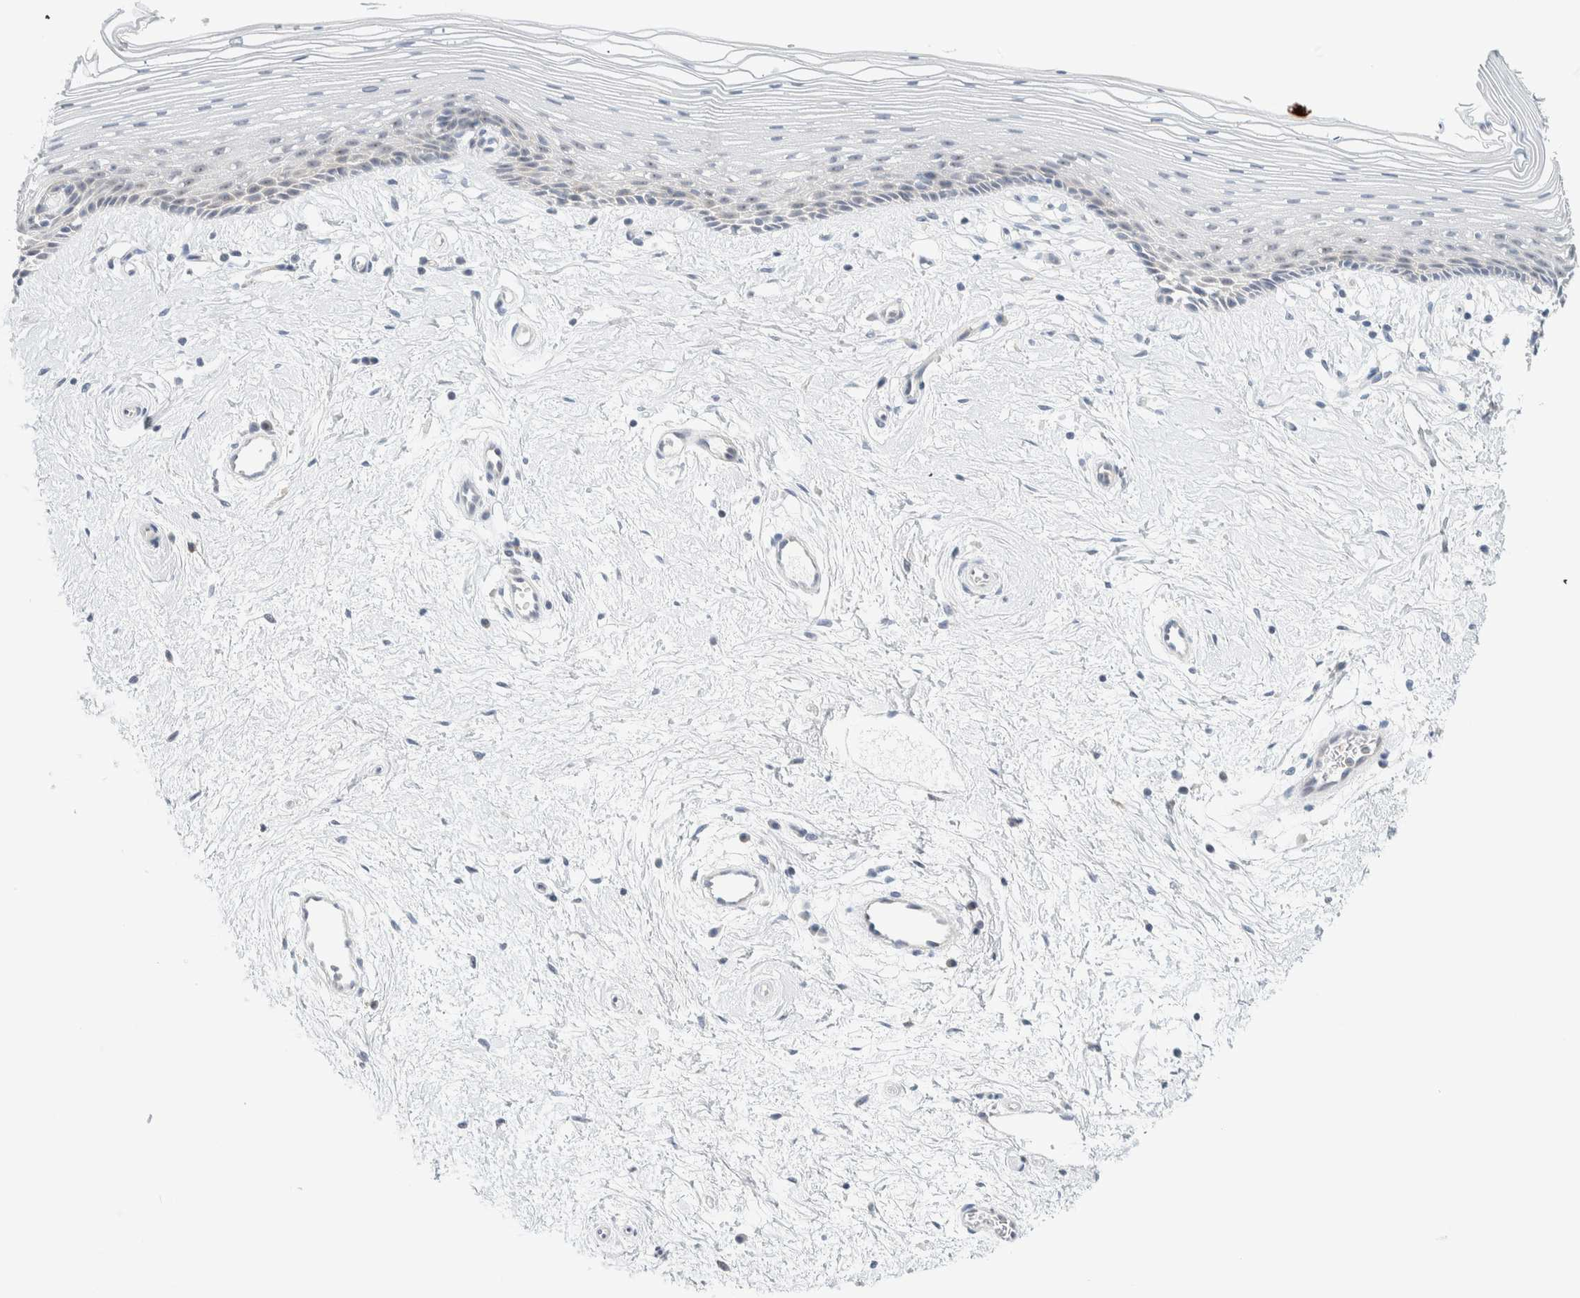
{"staining": {"intensity": "negative", "quantity": "none", "location": "none"}, "tissue": "vagina", "cell_type": "Squamous epithelial cells", "image_type": "normal", "snomed": [{"axis": "morphology", "description": "Normal tissue, NOS"}, {"axis": "topography", "description": "Vagina"}], "caption": "An IHC histopathology image of unremarkable vagina is shown. There is no staining in squamous epithelial cells of vagina. (Stains: DAB immunohistochemistry with hematoxylin counter stain, Microscopy: brightfield microscopy at high magnification).", "gene": "NDE1", "patient": {"sex": "female", "age": 46}}